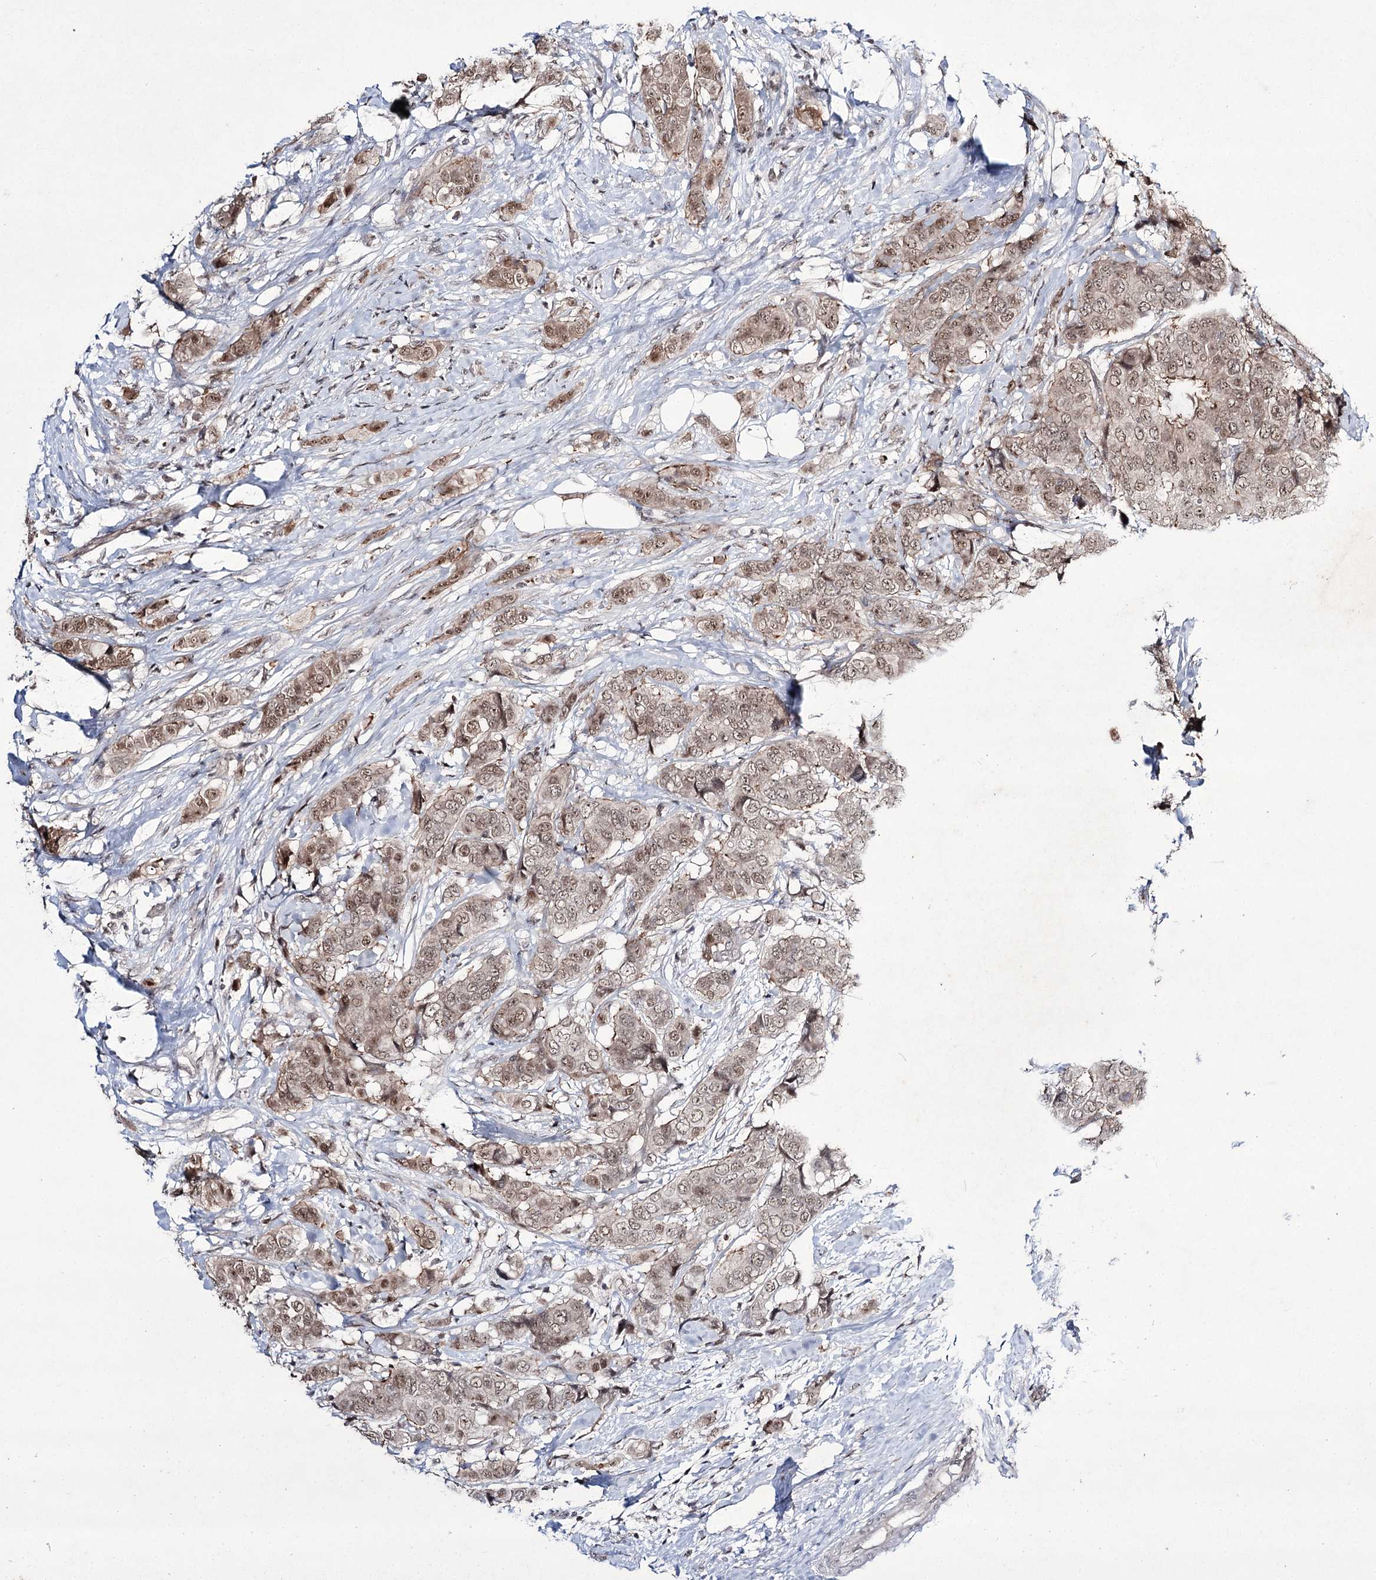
{"staining": {"intensity": "moderate", "quantity": ">75%", "location": "cytoplasmic/membranous,nuclear"}, "tissue": "breast cancer", "cell_type": "Tumor cells", "image_type": "cancer", "snomed": [{"axis": "morphology", "description": "Lobular carcinoma"}, {"axis": "topography", "description": "Breast"}], "caption": "High-magnification brightfield microscopy of breast lobular carcinoma stained with DAB (brown) and counterstained with hematoxylin (blue). tumor cells exhibit moderate cytoplasmic/membranous and nuclear positivity is seen in about>75% of cells.", "gene": "HOXC11", "patient": {"sex": "female", "age": 51}}